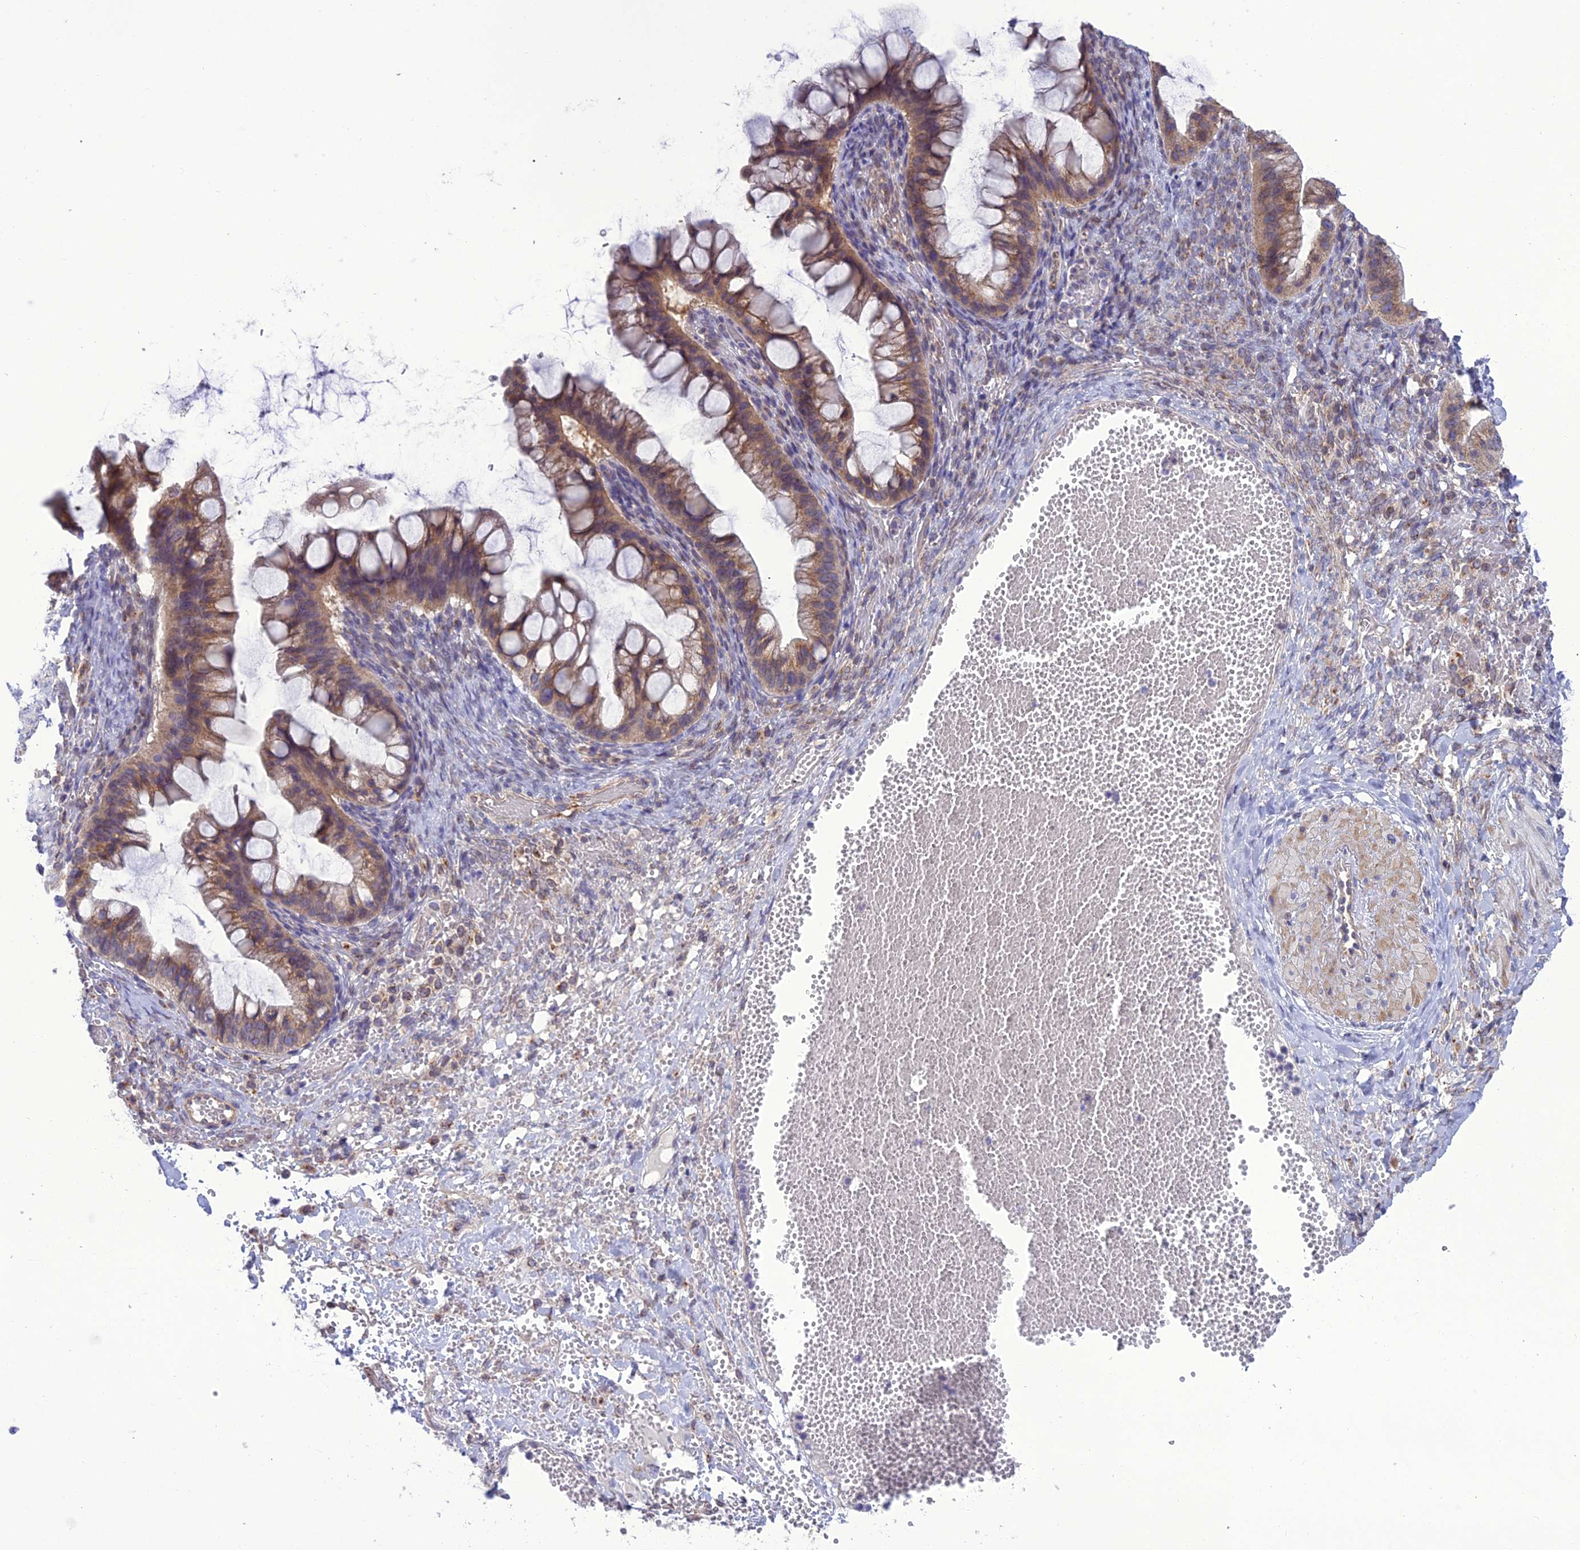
{"staining": {"intensity": "moderate", "quantity": ">75%", "location": "cytoplasmic/membranous"}, "tissue": "ovarian cancer", "cell_type": "Tumor cells", "image_type": "cancer", "snomed": [{"axis": "morphology", "description": "Cystadenocarcinoma, mucinous, NOS"}, {"axis": "topography", "description": "Ovary"}], "caption": "Human mucinous cystadenocarcinoma (ovarian) stained with a protein marker reveals moderate staining in tumor cells.", "gene": "GOLPH3", "patient": {"sex": "female", "age": 73}}